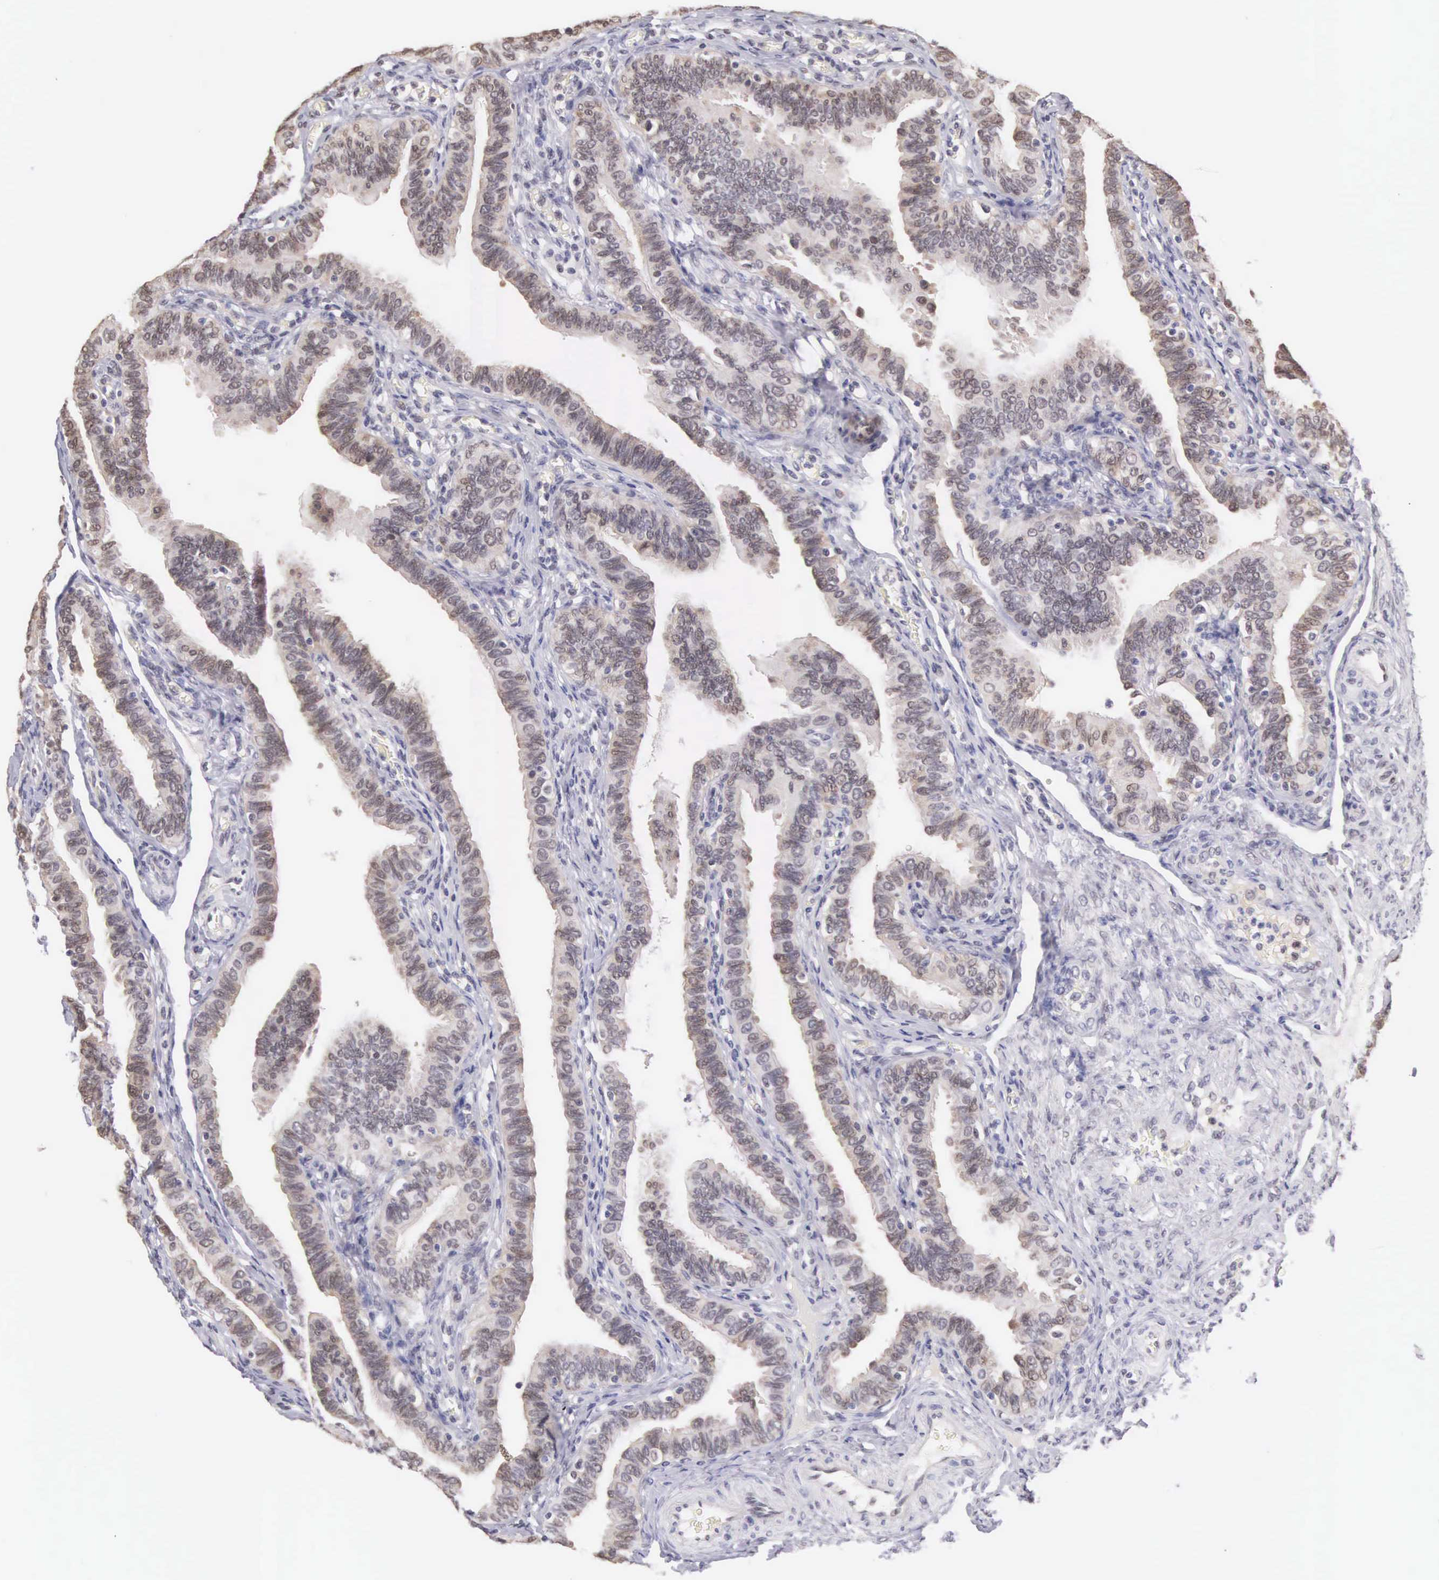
{"staining": {"intensity": "weak", "quantity": "25%-75%", "location": "nuclear"}, "tissue": "fallopian tube", "cell_type": "Glandular cells", "image_type": "normal", "snomed": [{"axis": "morphology", "description": "Normal tissue, NOS"}, {"axis": "topography", "description": "Fallopian tube"}], "caption": "Immunohistochemical staining of unremarkable fallopian tube displays 25%-75% levels of weak nuclear protein staining in approximately 25%-75% of glandular cells. The staining is performed using DAB (3,3'-diaminobenzidine) brown chromogen to label protein expression. The nuclei are counter-stained blue using hematoxylin.", "gene": "HMGXB4", "patient": {"sex": "female", "age": 38}}